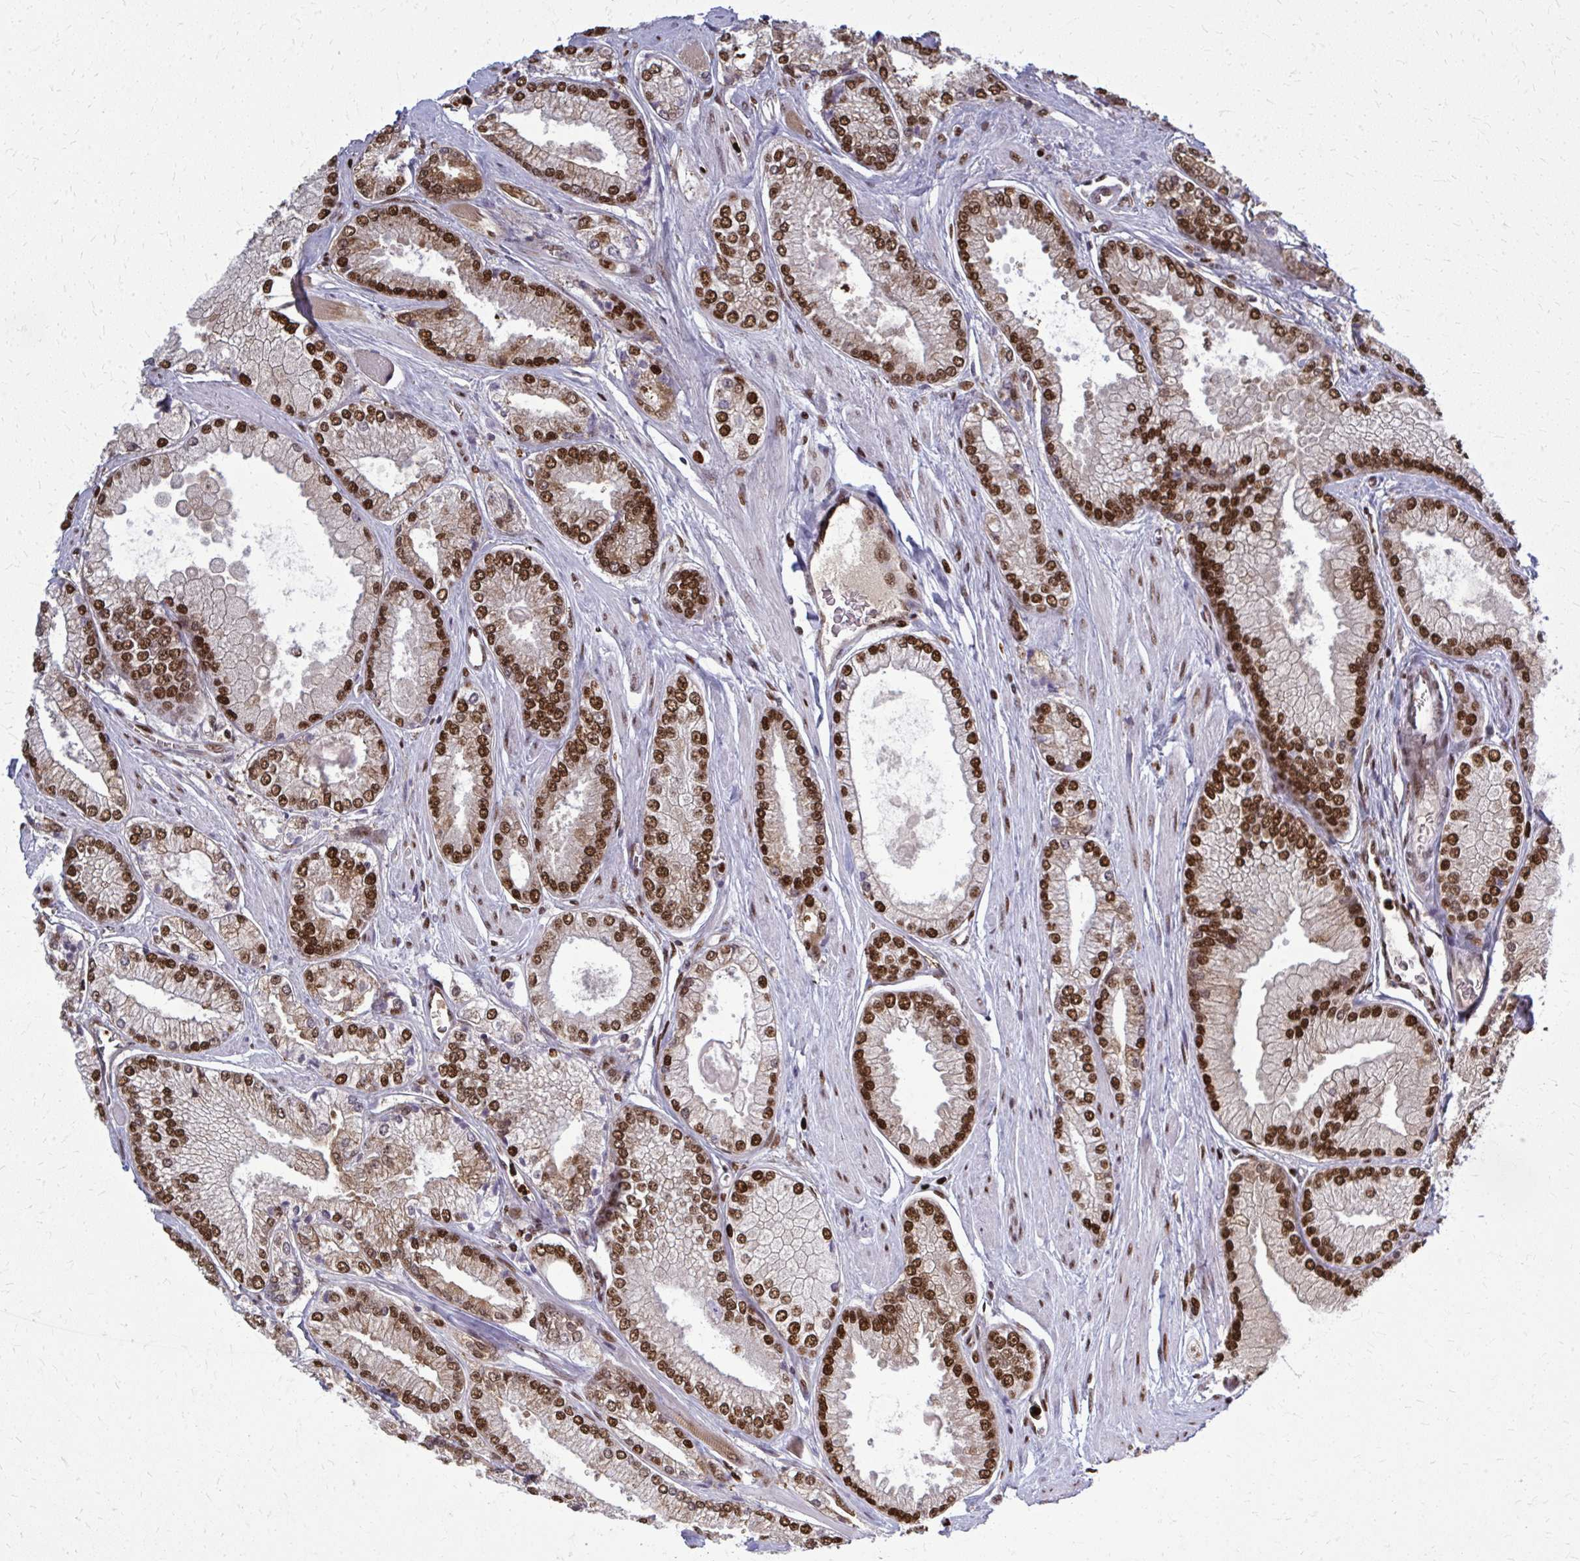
{"staining": {"intensity": "strong", "quantity": ">75%", "location": "cytoplasmic/membranous,nuclear"}, "tissue": "prostate cancer", "cell_type": "Tumor cells", "image_type": "cancer", "snomed": [{"axis": "morphology", "description": "Adenocarcinoma, Low grade"}, {"axis": "topography", "description": "Prostate"}], "caption": "Immunohistochemistry (IHC) staining of prostate cancer, which shows high levels of strong cytoplasmic/membranous and nuclear positivity in approximately >75% of tumor cells indicating strong cytoplasmic/membranous and nuclear protein expression. The staining was performed using DAB (3,3'-diaminobenzidine) (brown) for protein detection and nuclei were counterstained in hematoxylin (blue).", "gene": "ZNF559", "patient": {"sex": "male", "age": 67}}